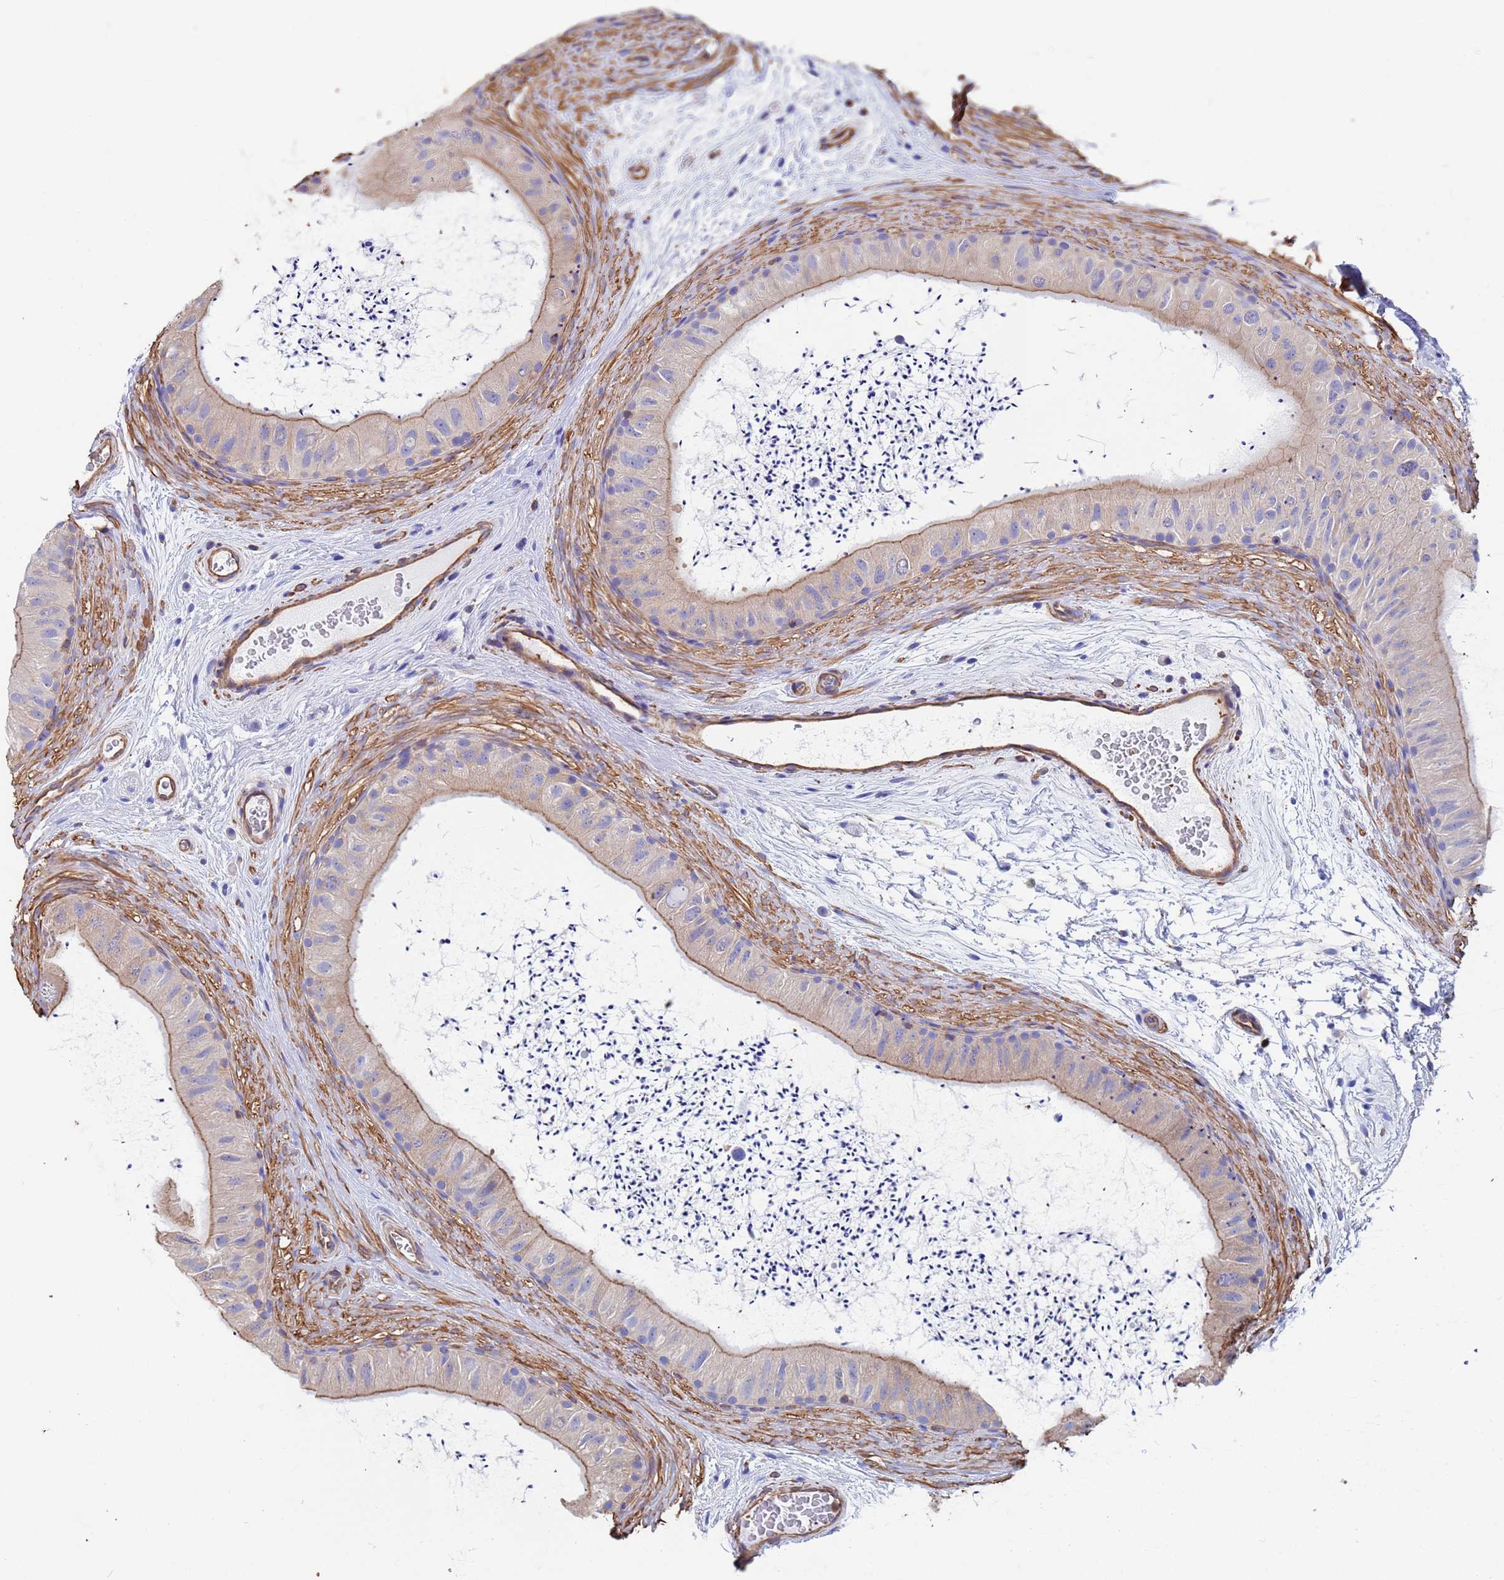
{"staining": {"intensity": "moderate", "quantity": "25%-75%", "location": "cytoplasmic/membranous"}, "tissue": "epididymis", "cell_type": "Glandular cells", "image_type": "normal", "snomed": [{"axis": "morphology", "description": "Normal tissue, NOS"}, {"axis": "topography", "description": "Epididymis"}], "caption": "Immunohistochemical staining of benign human epididymis shows medium levels of moderate cytoplasmic/membranous expression in approximately 25%-75% of glandular cells.", "gene": "MYL12A", "patient": {"sex": "male", "age": 50}}